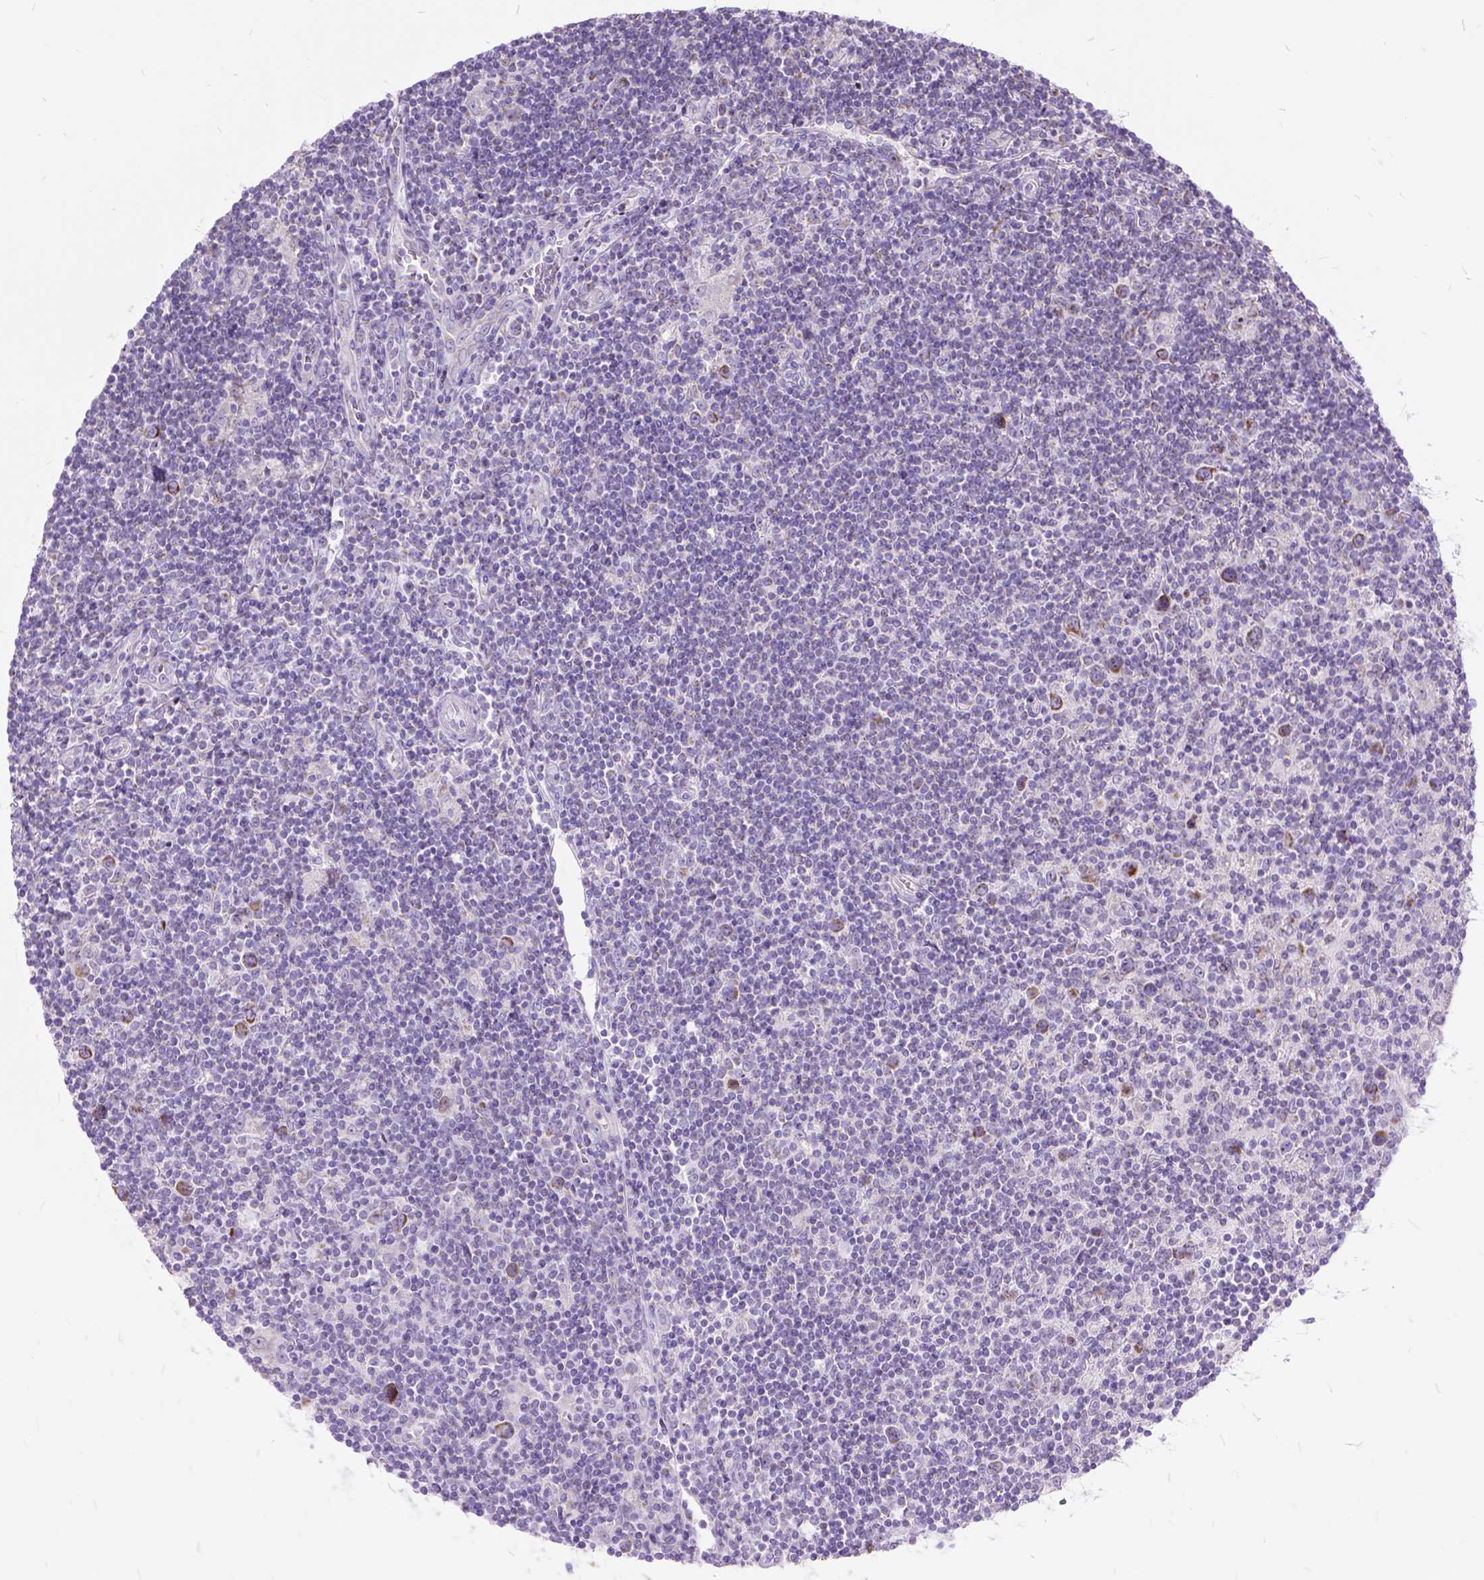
{"staining": {"intensity": "negative", "quantity": "none", "location": "none"}, "tissue": "lymphoma", "cell_type": "Tumor cells", "image_type": "cancer", "snomed": [{"axis": "morphology", "description": "Hodgkin's disease, NOS"}, {"axis": "topography", "description": "Lymph node"}], "caption": "This is an immunohistochemistry image of human Hodgkin's disease. There is no positivity in tumor cells.", "gene": "CTAG2", "patient": {"sex": "male", "age": 40}}